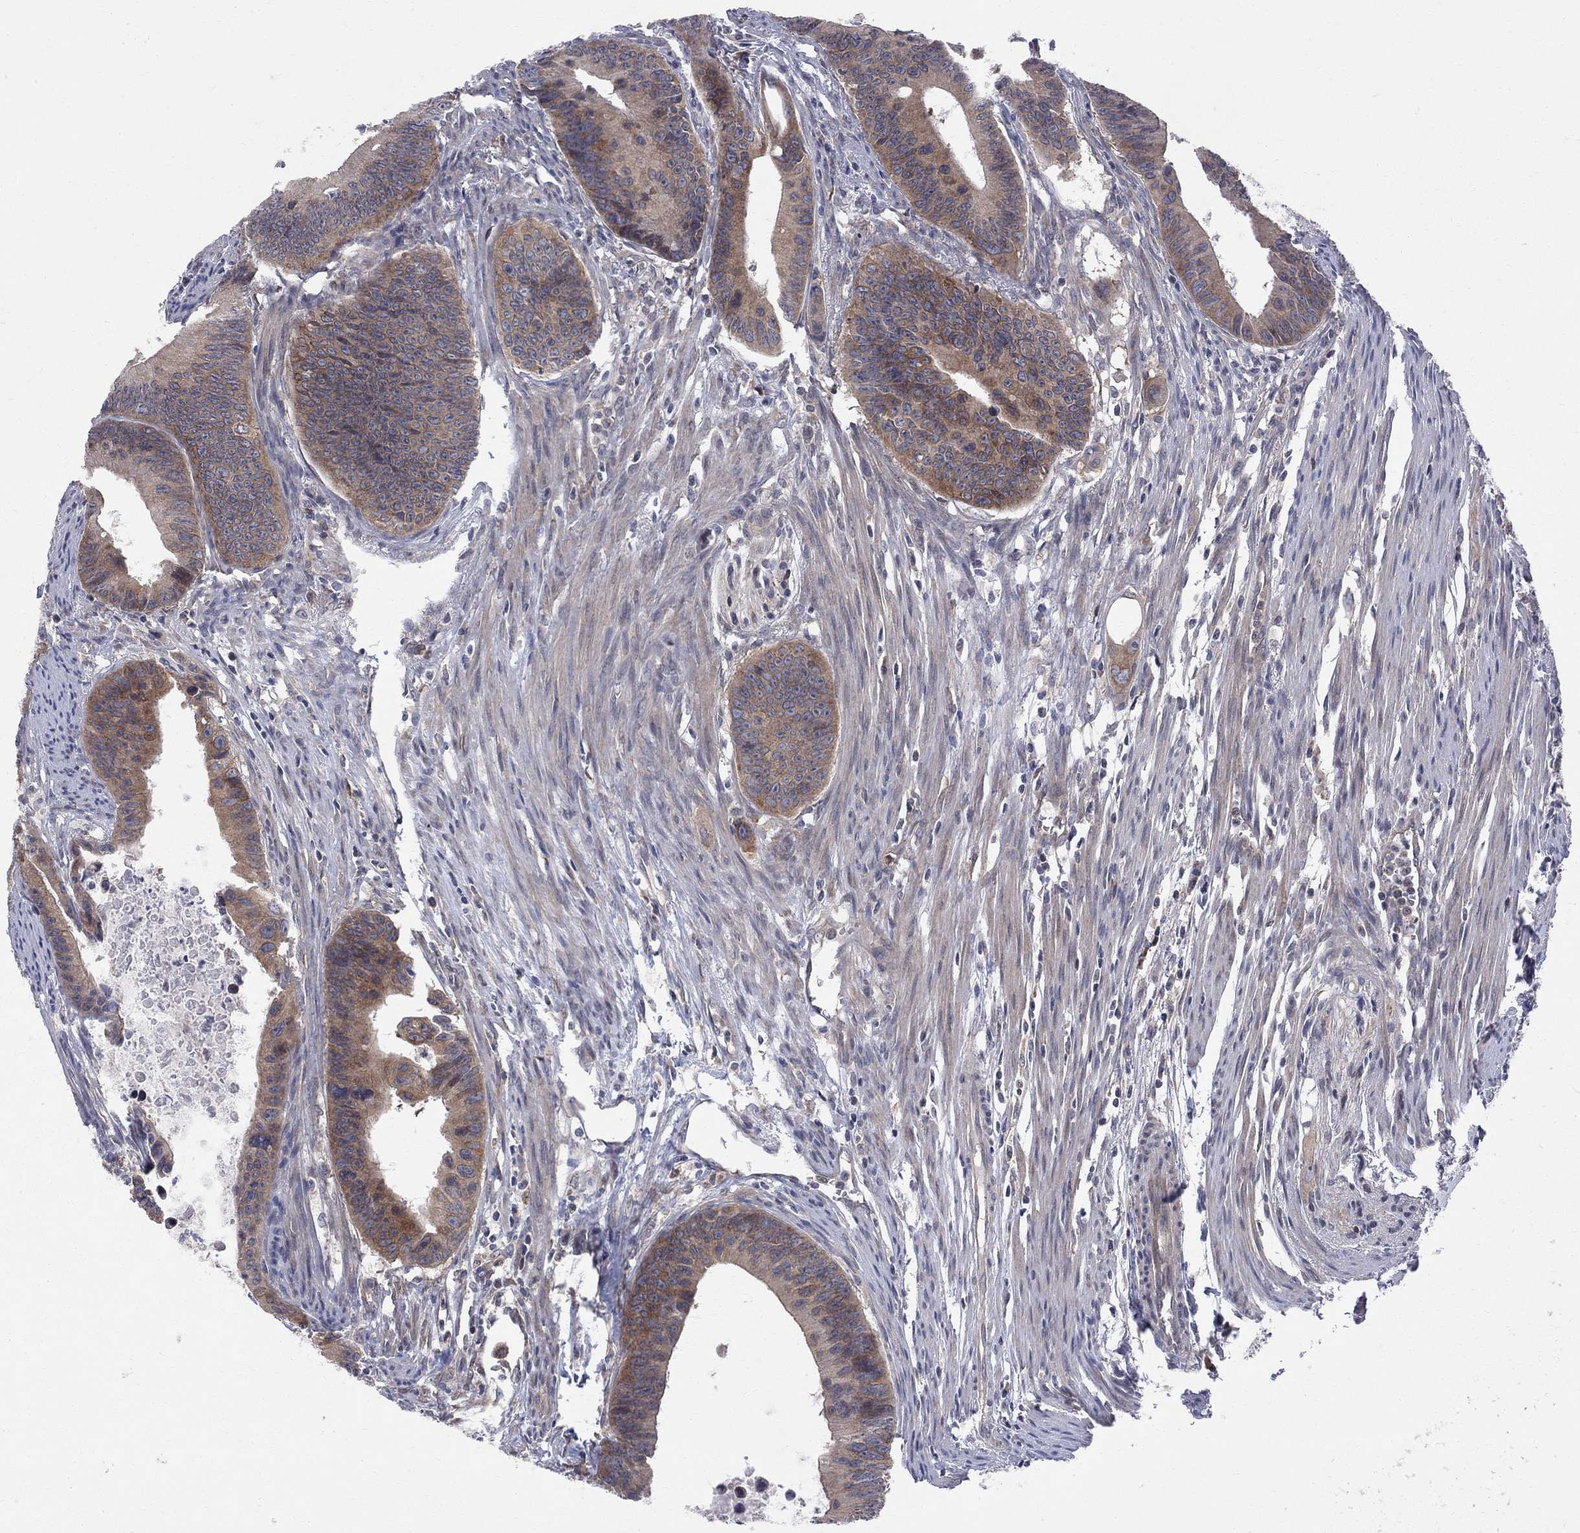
{"staining": {"intensity": "moderate", "quantity": ">75%", "location": "cytoplasmic/membranous"}, "tissue": "colorectal cancer", "cell_type": "Tumor cells", "image_type": "cancer", "snomed": [{"axis": "morphology", "description": "Adenocarcinoma, NOS"}, {"axis": "topography", "description": "Colon"}], "caption": "IHC of colorectal cancer demonstrates medium levels of moderate cytoplasmic/membranous expression in approximately >75% of tumor cells. The protein is shown in brown color, while the nuclei are stained blue.", "gene": "CNOT11", "patient": {"sex": "female", "age": 87}}